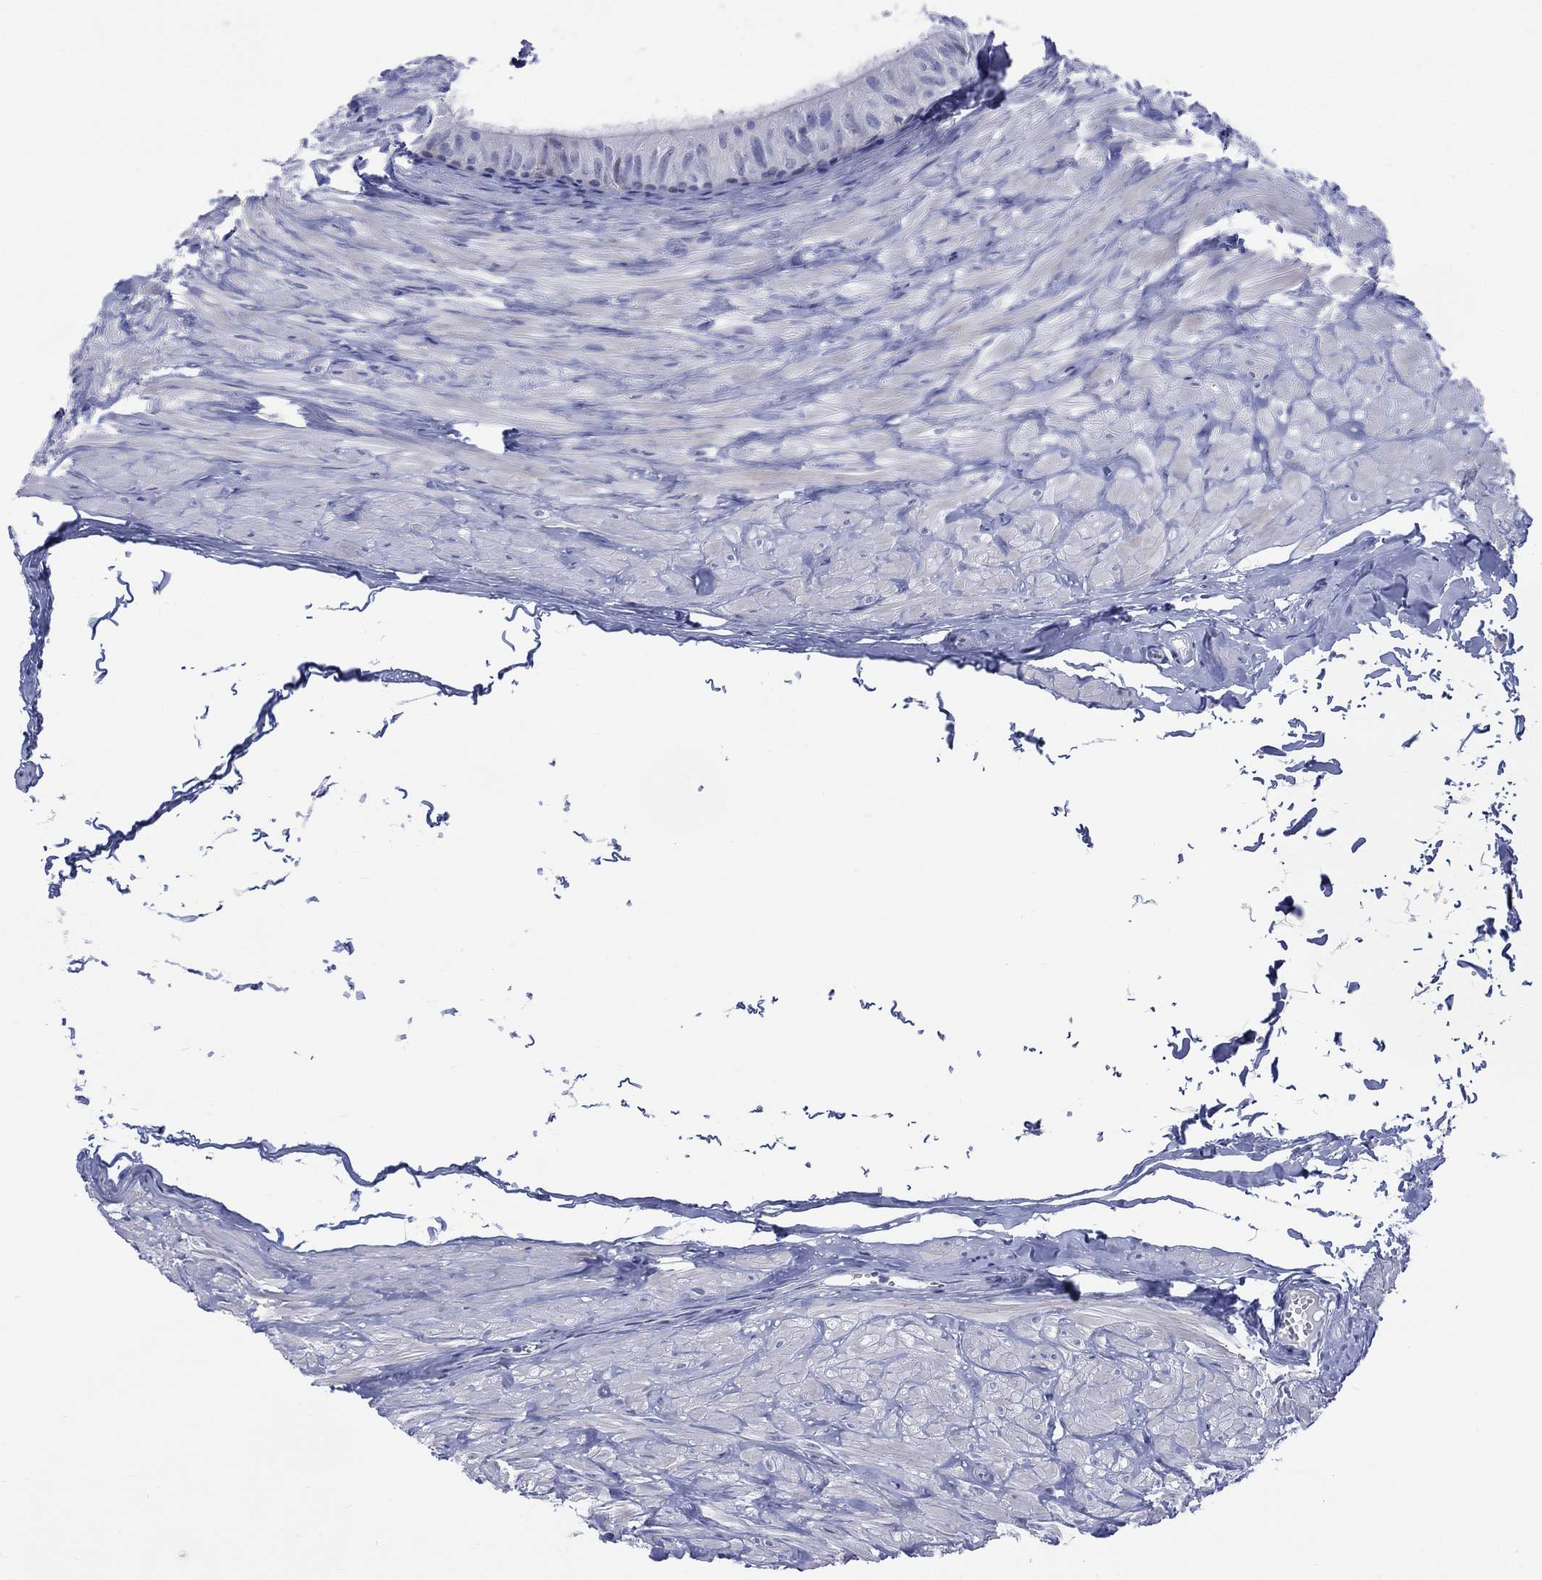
{"staining": {"intensity": "negative", "quantity": "none", "location": "none"}, "tissue": "epididymis", "cell_type": "Glandular cells", "image_type": "normal", "snomed": [{"axis": "morphology", "description": "Normal tissue, NOS"}, {"axis": "topography", "description": "Epididymis"}], "caption": "IHC of unremarkable human epididymis demonstrates no staining in glandular cells. Nuclei are stained in blue.", "gene": "ENSG00000285953", "patient": {"sex": "male", "age": 32}}